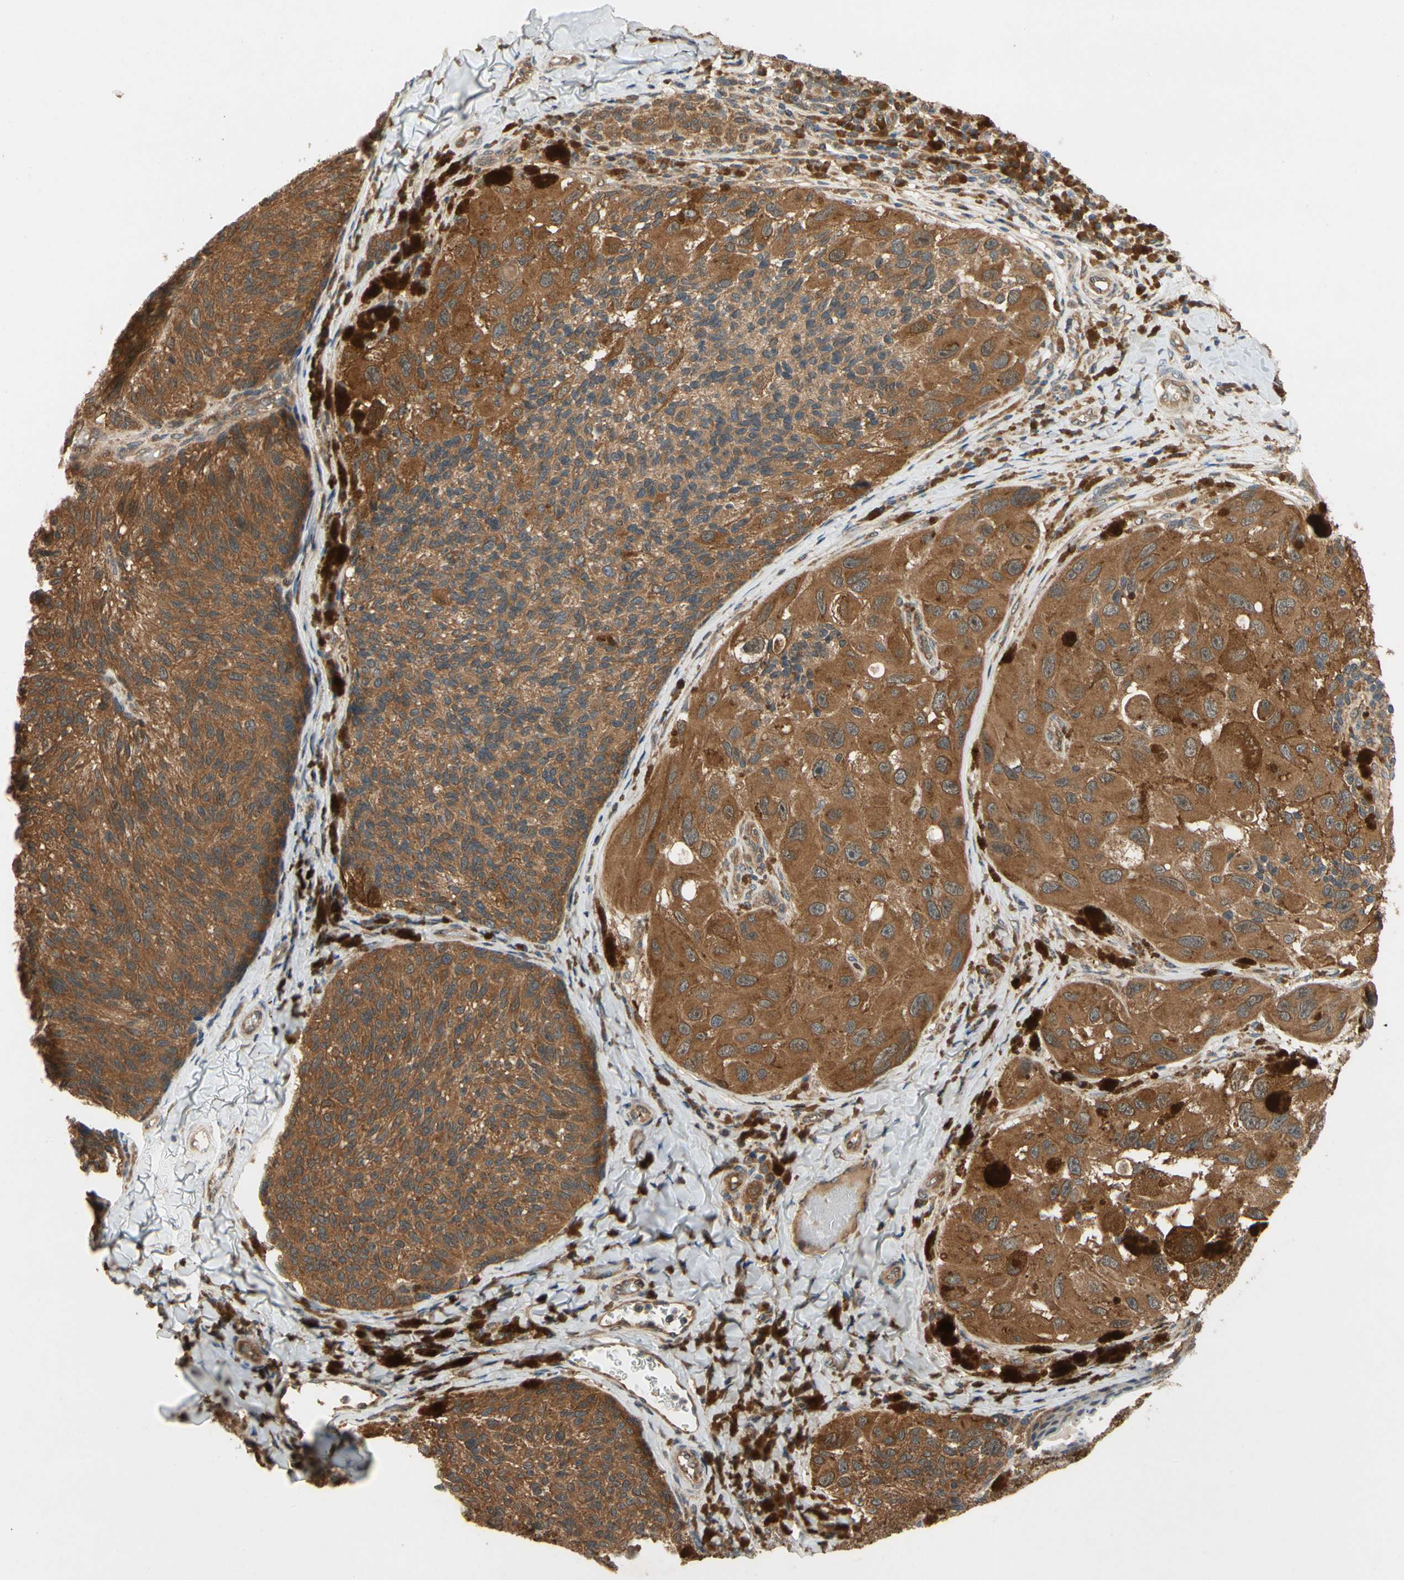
{"staining": {"intensity": "strong", "quantity": ">75%", "location": "cytoplasmic/membranous"}, "tissue": "melanoma", "cell_type": "Tumor cells", "image_type": "cancer", "snomed": [{"axis": "morphology", "description": "Malignant melanoma, NOS"}, {"axis": "topography", "description": "Skin"}], "caption": "Protein expression by immunohistochemistry exhibits strong cytoplasmic/membranous positivity in approximately >75% of tumor cells in malignant melanoma. Nuclei are stained in blue.", "gene": "TDRP", "patient": {"sex": "female", "age": 73}}